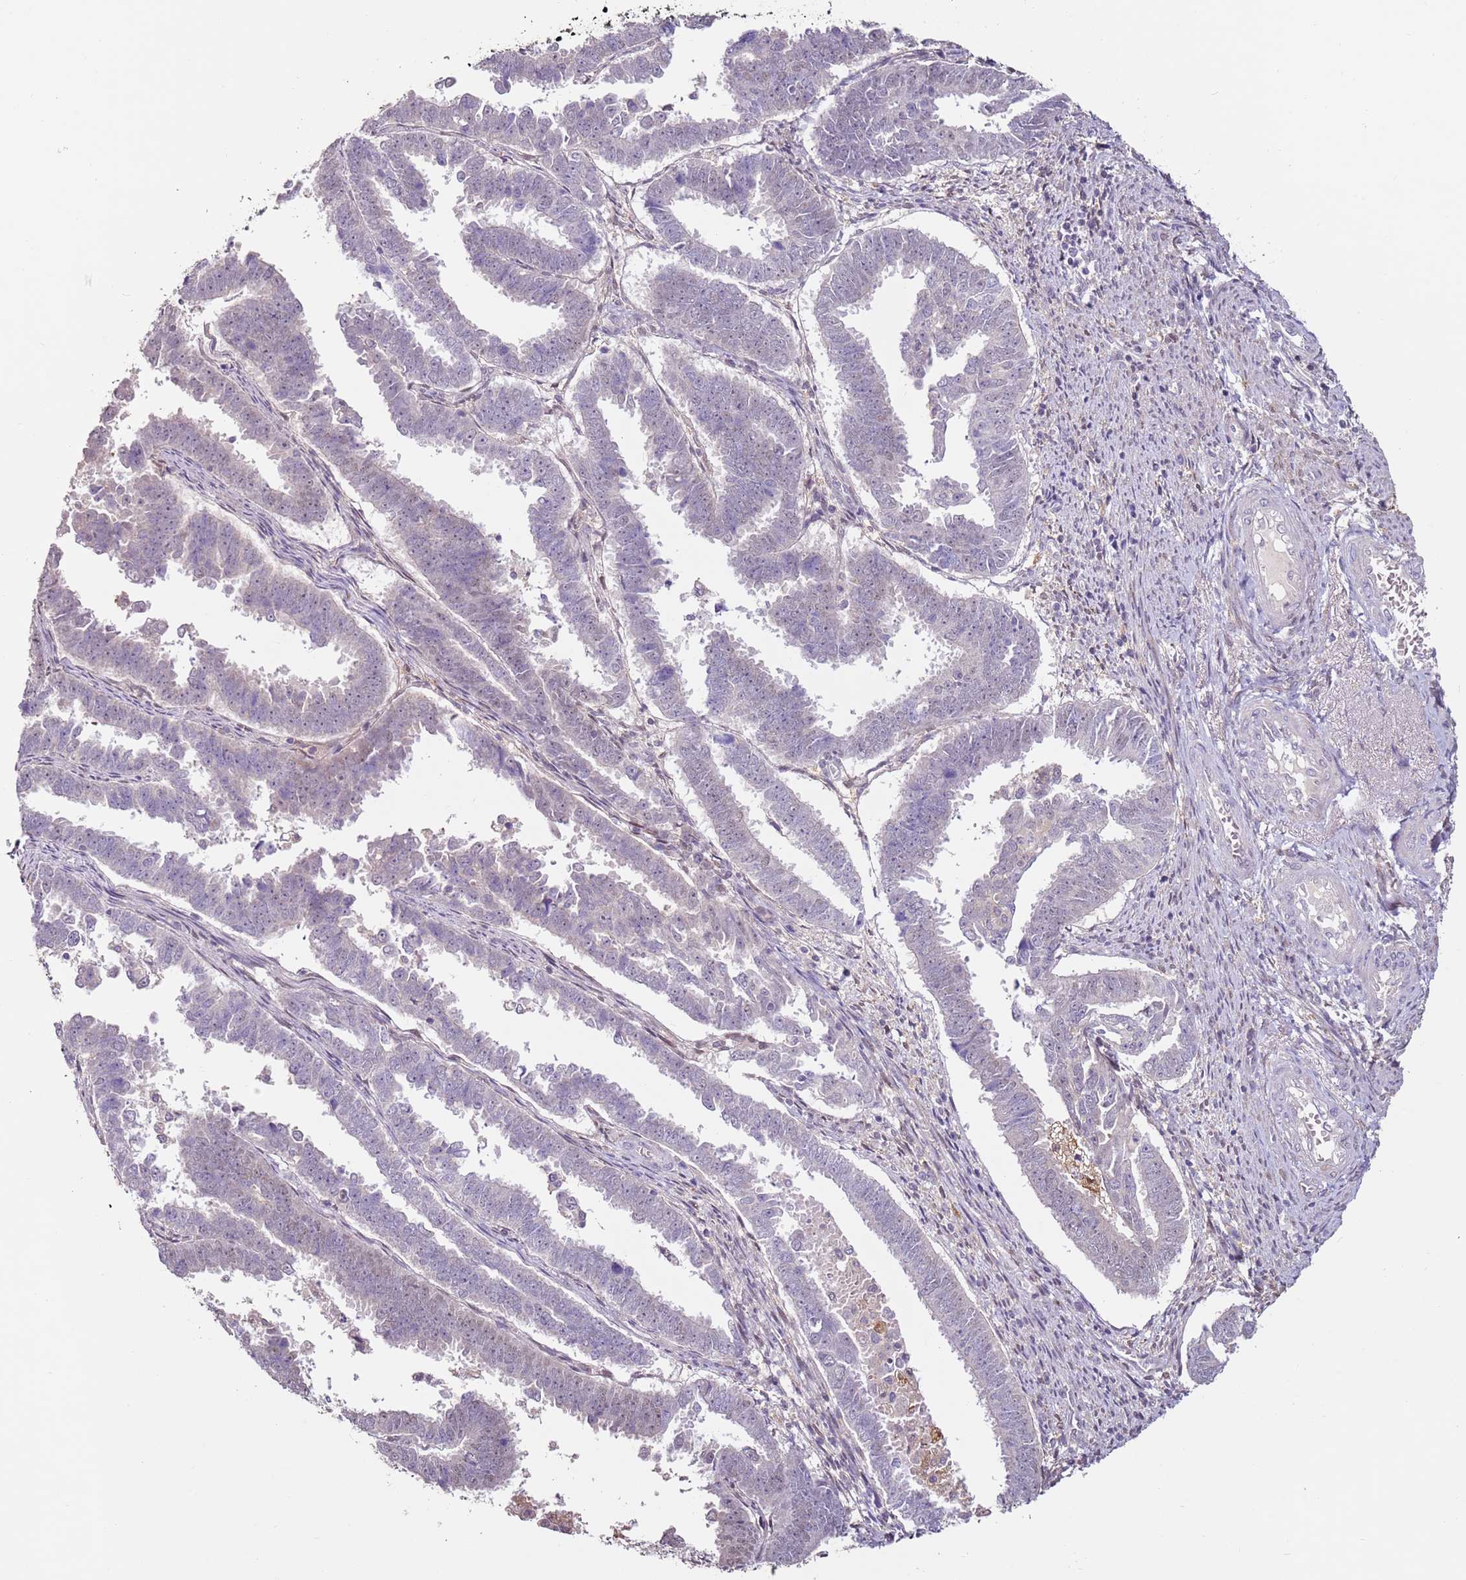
{"staining": {"intensity": "negative", "quantity": "none", "location": "none"}, "tissue": "endometrial cancer", "cell_type": "Tumor cells", "image_type": "cancer", "snomed": [{"axis": "morphology", "description": "Adenocarcinoma, NOS"}, {"axis": "topography", "description": "Endometrium"}], "caption": "This is an IHC photomicrograph of endometrial cancer (adenocarcinoma). There is no staining in tumor cells.", "gene": "MDH1", "patient": {"sex": "female", "age": 75}}